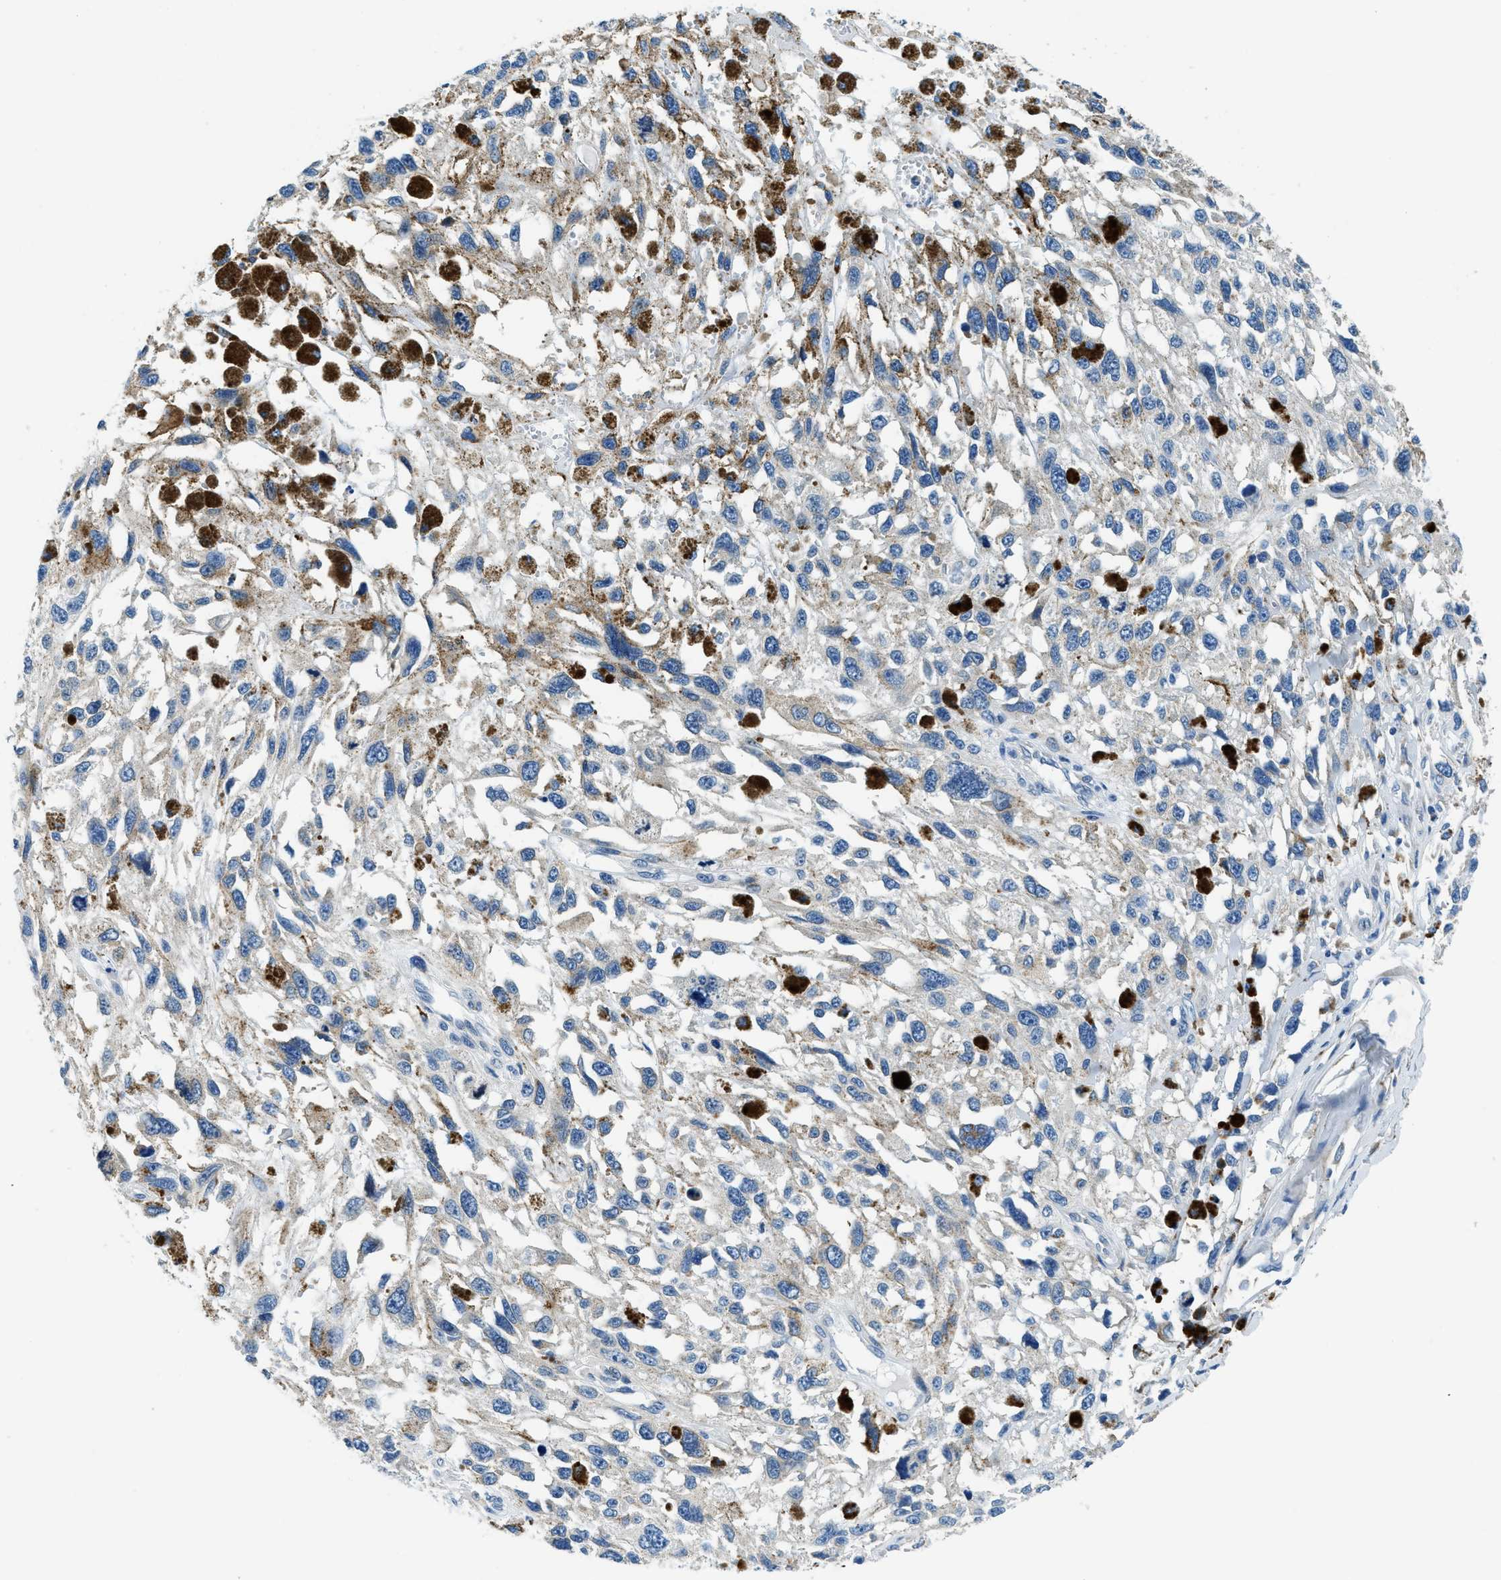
{"staining": {"intensity": "negative", "quantity": "none", "location": "none"}, "tissue": "melanoma", "cell_type": "Tumor cells", "image_type": "cancer", "snomed": [{"axis": "morphology", "description": "Malignant melanoma, Metastatic site"}, {"axis": "topography", "description": "Lymph node"}], "caption": "An image of melanoma stained for a protein demonstrates no brown staining in tumor cells. (Brightfield microscopy of DAB immunohistochemistry at high magnification).", "gene": "UBAC2", "patient": {"sex": "male", "age": 59}}